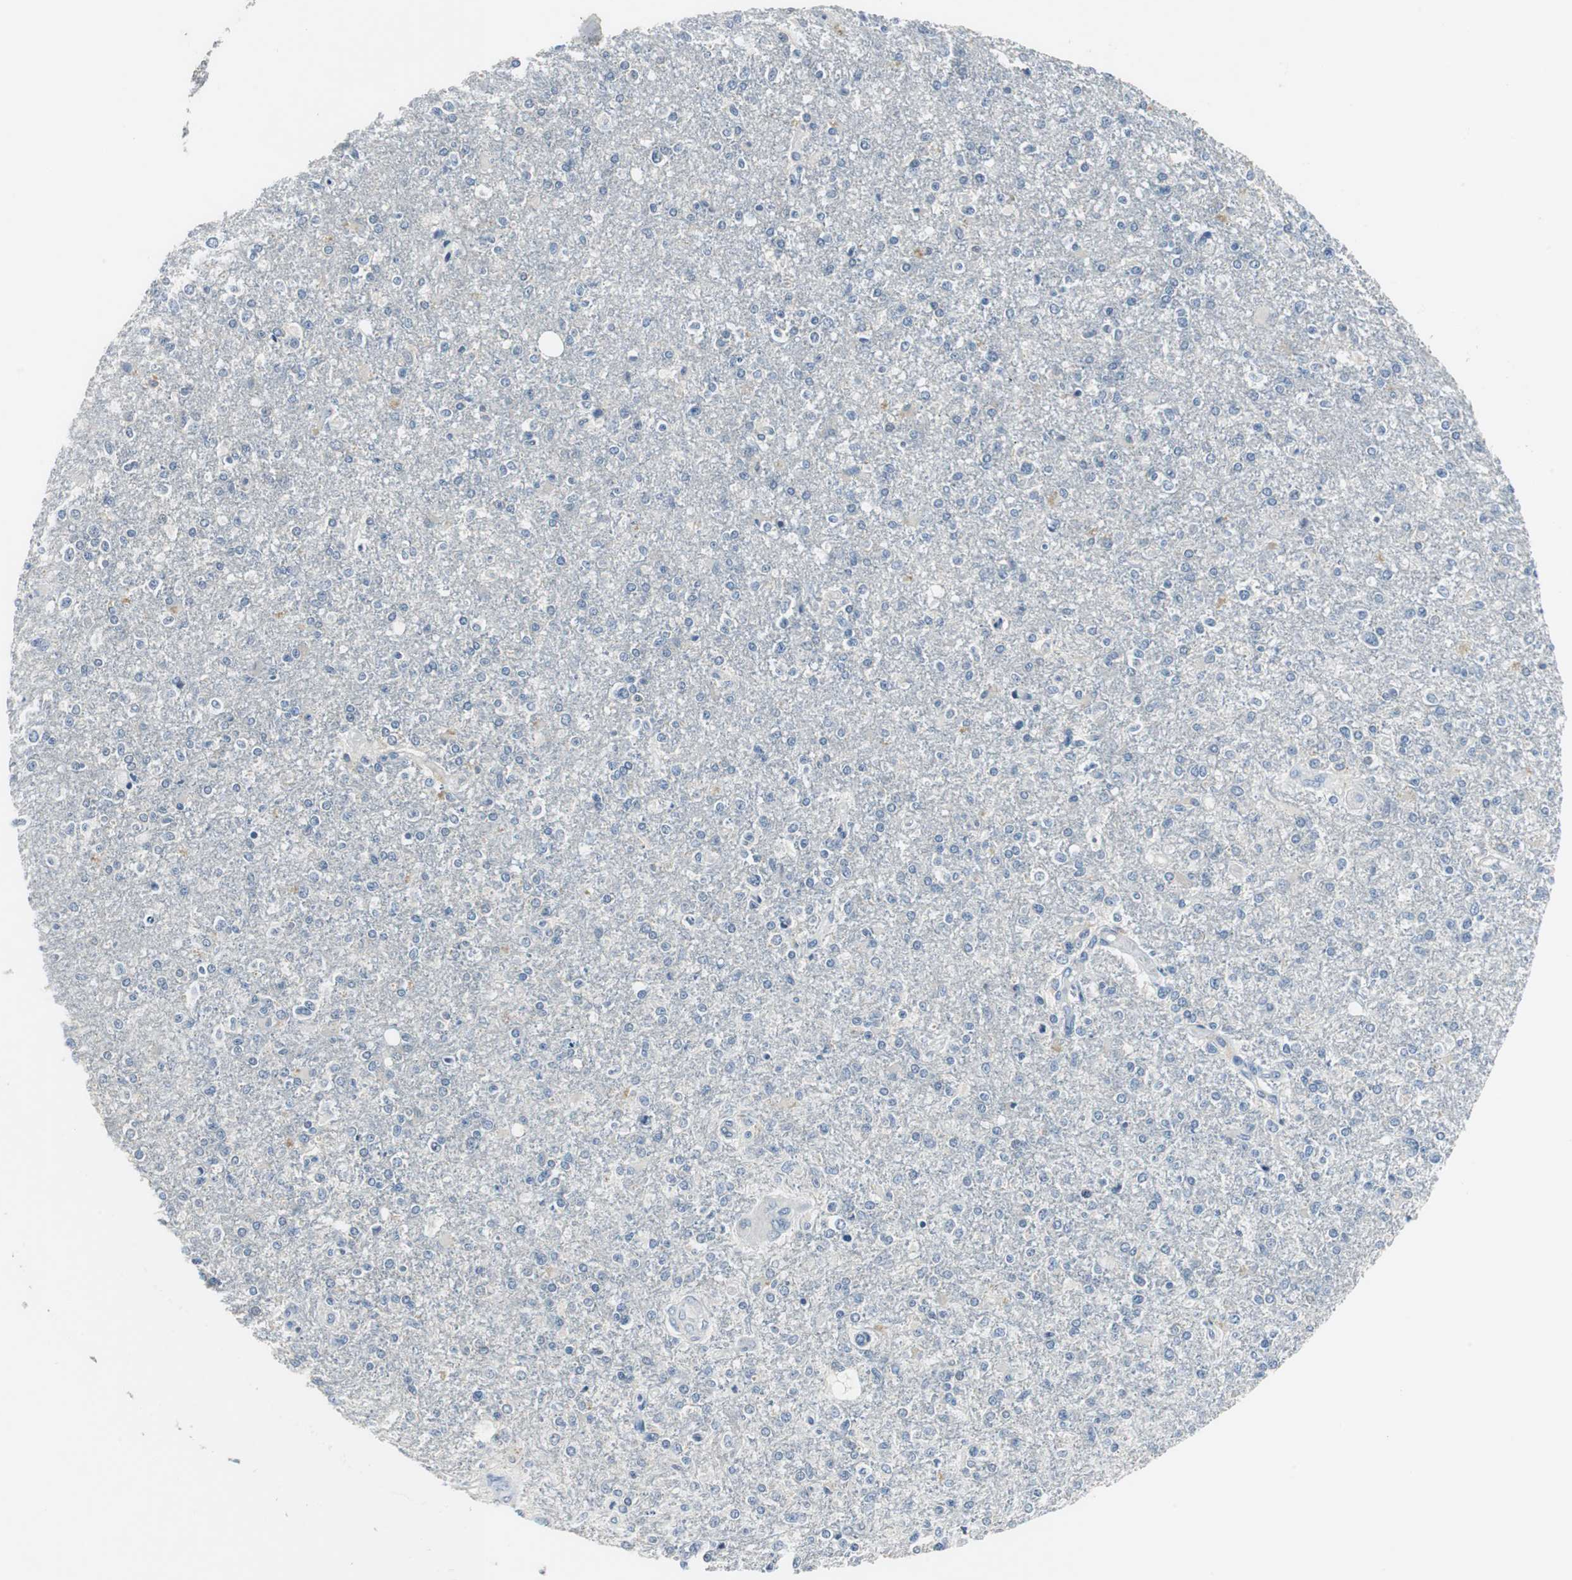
{"staining": {"intensity": "negative", "quantity": "none", "location": "none"}, "tissue": "glioma", "cell_type": "Tumor cells", "image_type": "cancer", "snomed": [{"axis": "morphology", "description": "Glioma, malignant, High grade"}, {"axis": "topography", "description": "Cerebral cortex"}], "caption": "An IHC micrograph of glioma is shown. There is no staining in tumor cells of glioma.", "gene": "GLCCI1", "patient": {"sex": "male", "age": 76}}